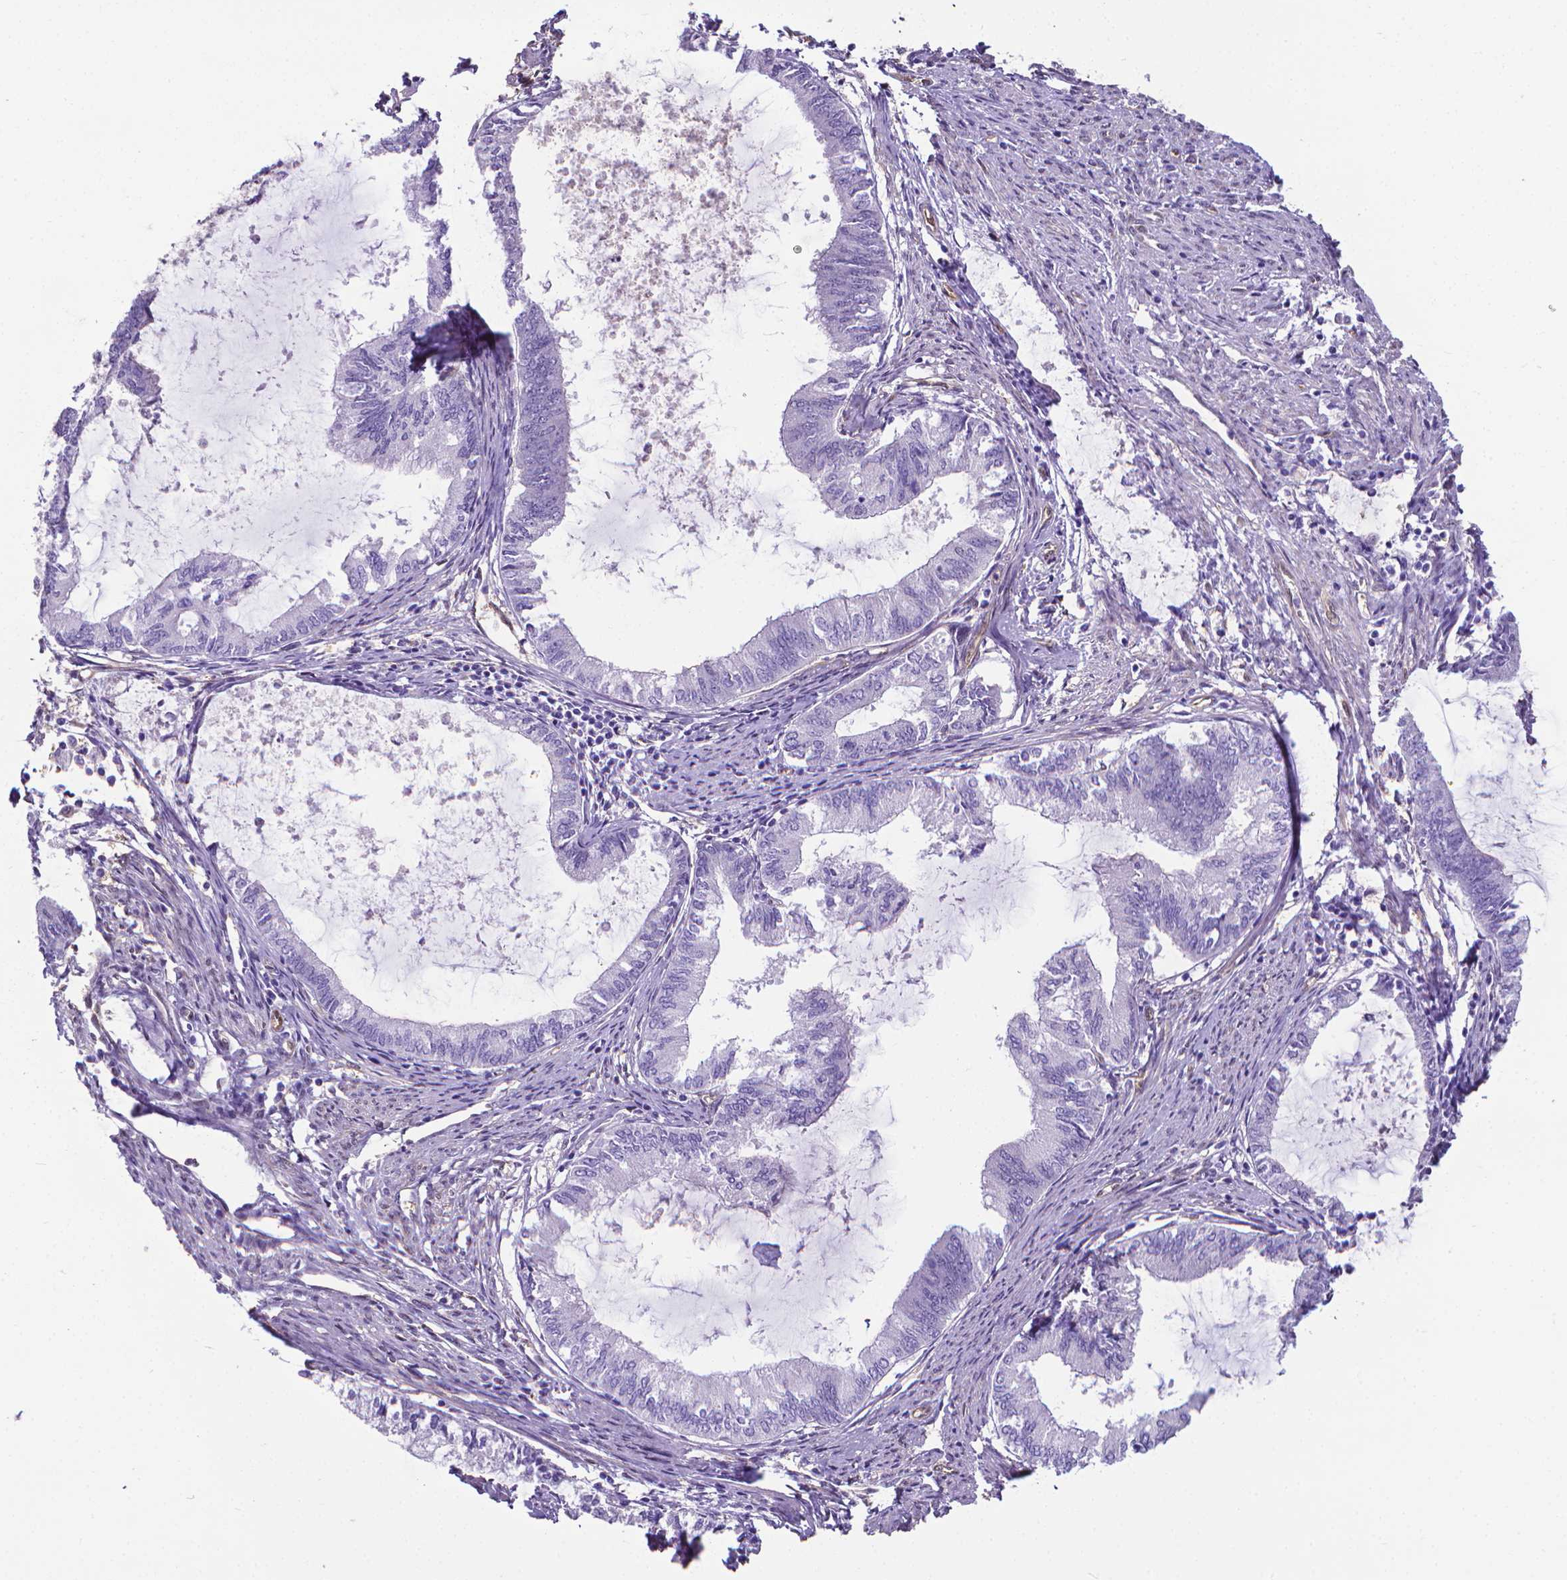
{"staining": {"intensity": "negative", "quantity": "none", "location": "none"}, "tissue": "endometrial cancer", "cell_type": "Tumor cells", "image_type": "cancer", "snomed": [{"axis": "morphology", "description": "Adenocarcinoma, NOS"}, {"axis": "topography", "description": "Endometrium"}], "caption": "Immunohistochemistry (IHC) of human endometrial cancer exhibits no expression in tumor cells.", "gene": "CLIC4", "patient": {"sex": "female", "age": 86}}